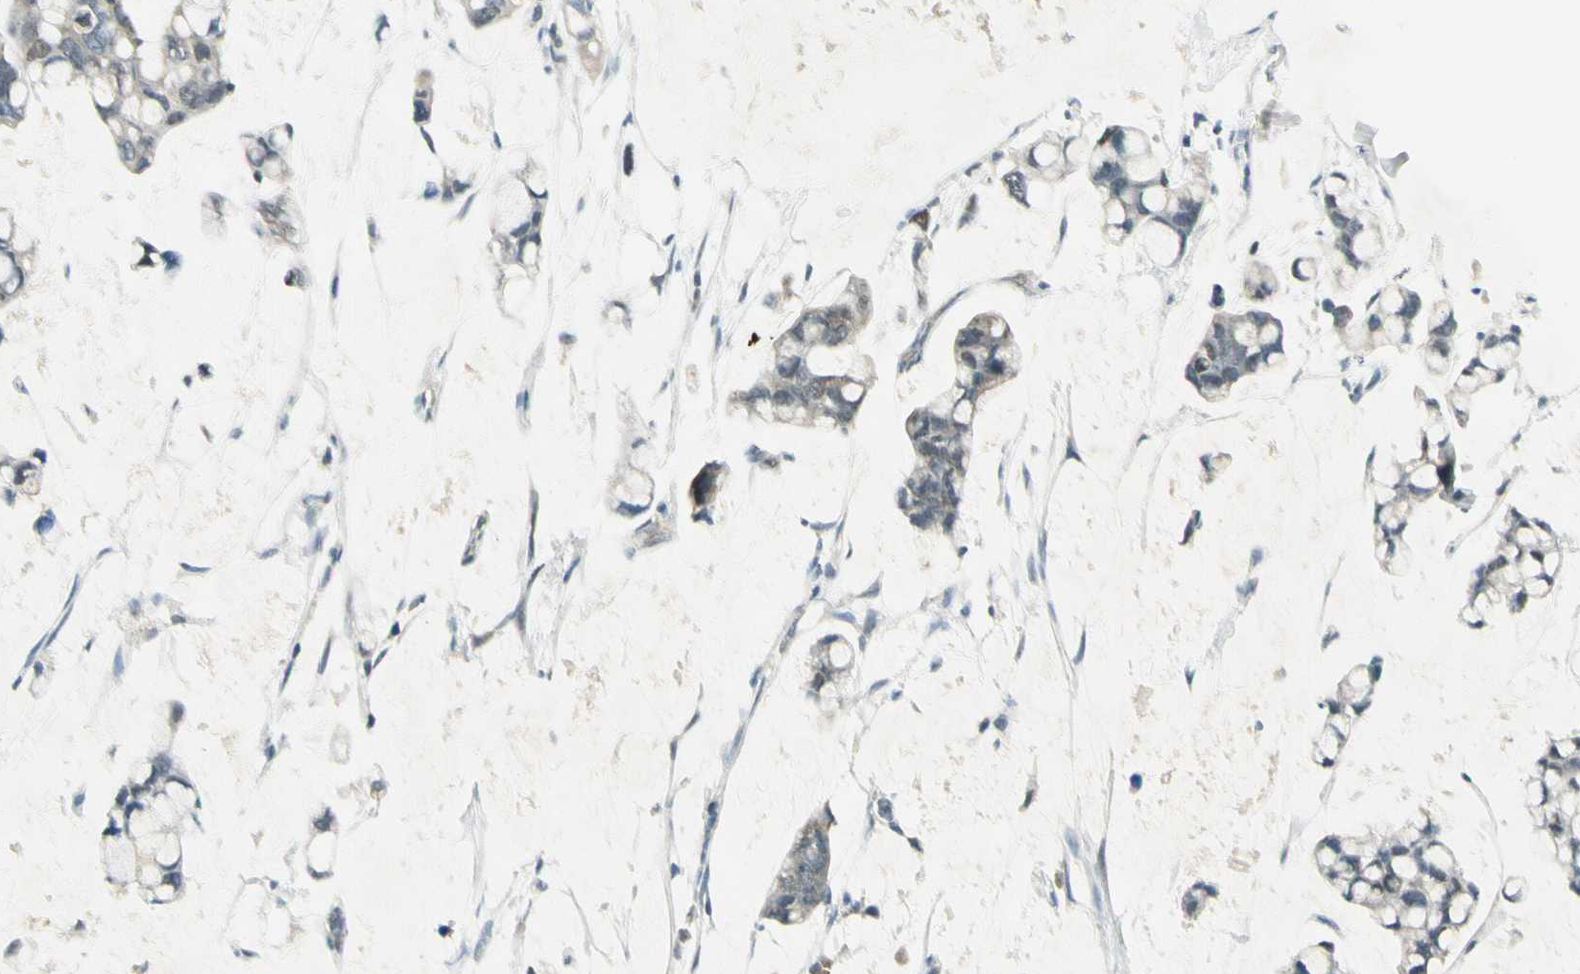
{"staining": {"intensity": "negative", "quantity": "none", "location": "none"}, "tissue": "stomach cancer", "cell_type": "Tumor cells", "image_type": "cancer", "snomed": [{"axis": "morphology", "description": "Adenocarcinoma, NOS"}, {"axis": "topography", "description": "Stomach, lower"}], "caption": "There is no significant expression in tumor cells of stomach cancer.", "gene": "PSMD5", "patient": {"sex": "male", "age": 84}}